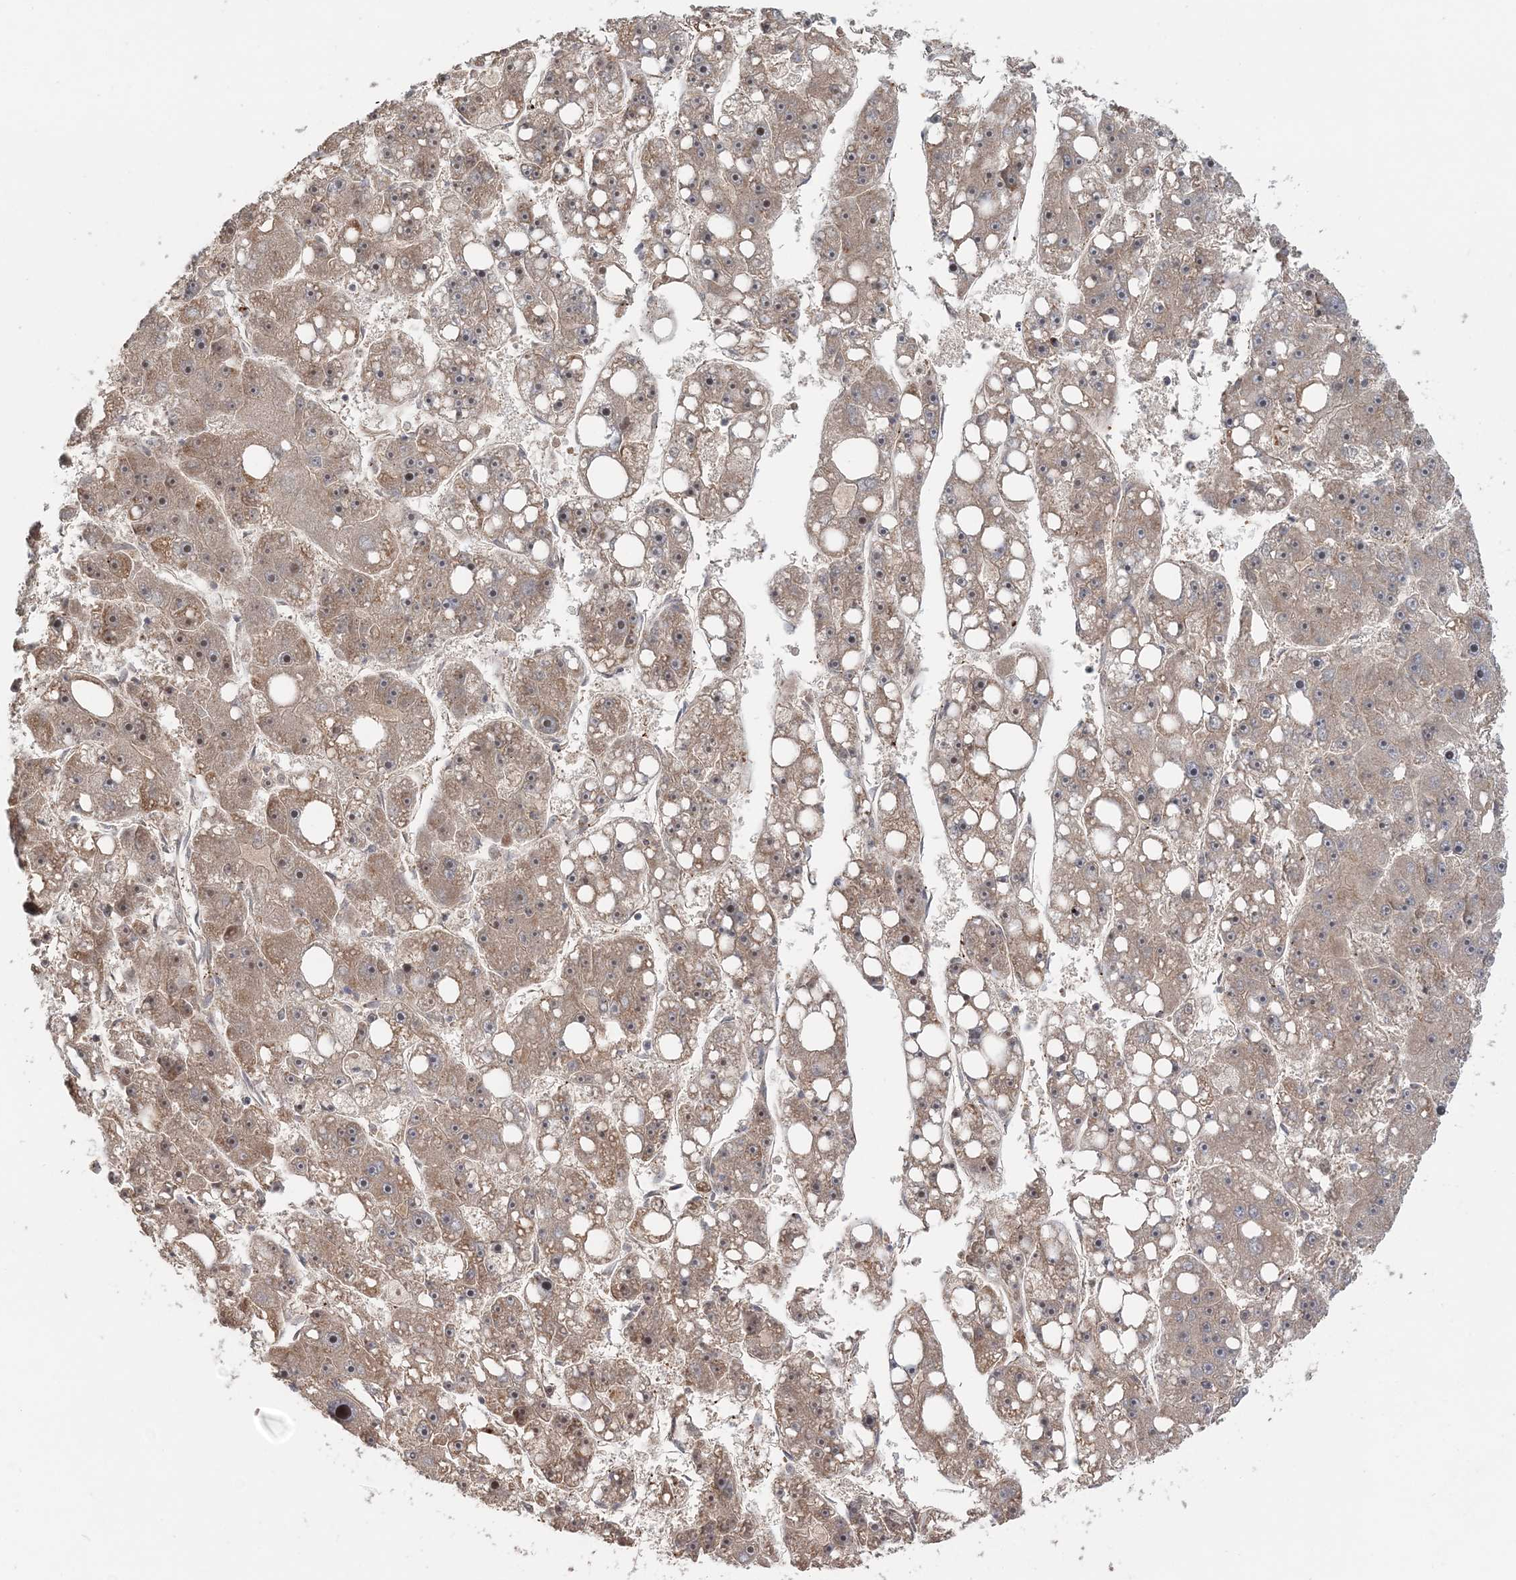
{"staining": {"intensity": "moderate", "quantity": "<25%", "location": "cytoplasmic/membranous,nuclear"}, "tissue": "liver cancer", "cell_type": "Tumor cells", "image_type": "cancer", "snomed": [{"axis": "morphology", "description": "Carcinoma, Hepatocellular, NOS"}, {"axis": "topography", "description": "Liver"}], "caption": "Immunohistochemical staining of liver hepatocellular carcinoma demonstrates low levels of moderate cytoplasmic/membranous and nuclear protein staining in approximately <25% of tumor cells.", "gene": "UBTD2", "patient": {"sex": "female", "age": 61}}